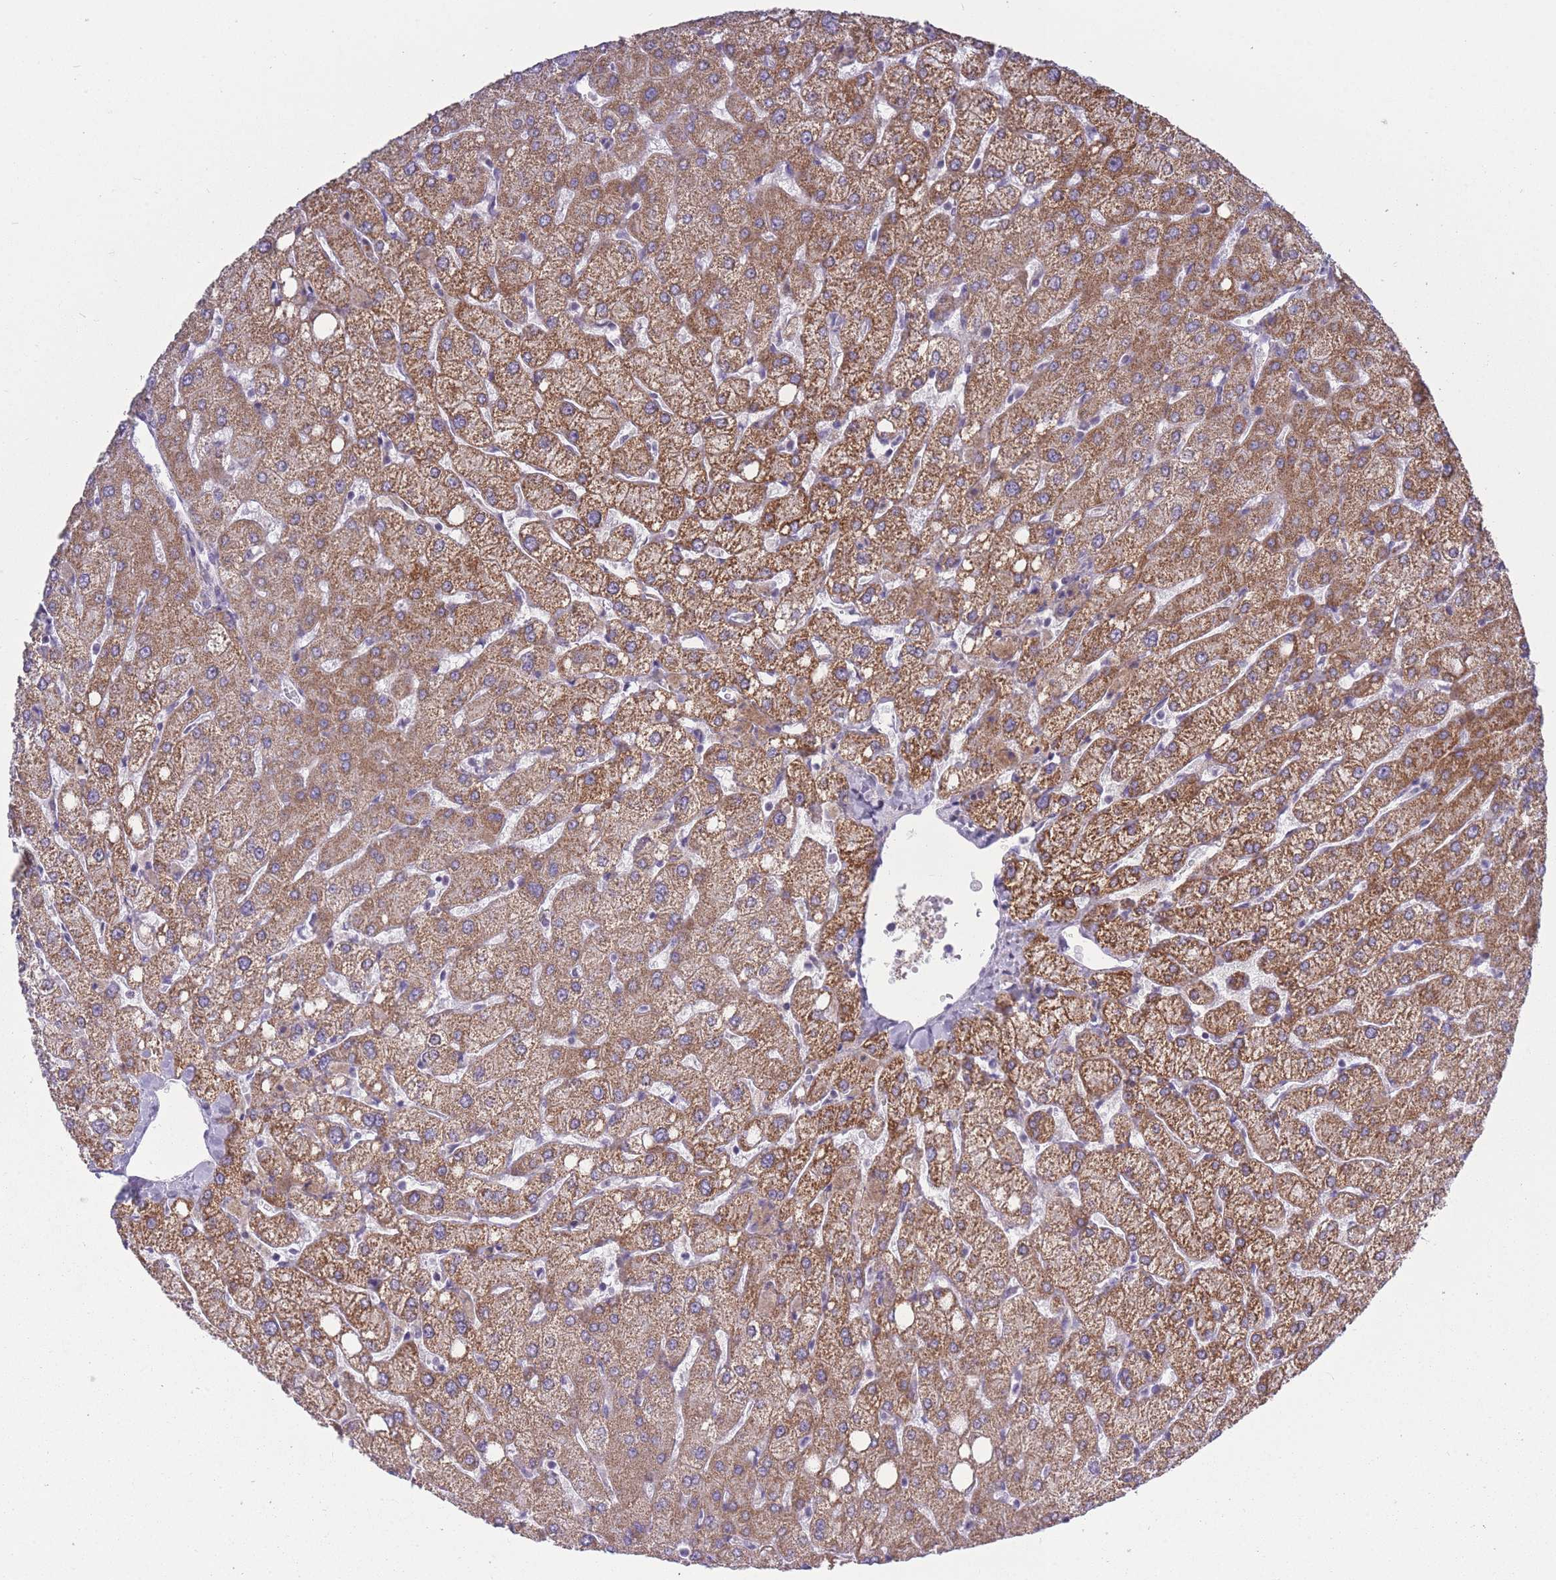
{"staining": {"intensity": "negative", "quantity": "none", "location": "none"}, "tissue": "liver", "cell_type": "Cholangiocytes", "image_type": "normal", "snomed": [{"axis": "morphology", "description": "Normal tissue, NOS"}, {"axis": "topography", "description": "Liver"}], "caption": "High power microscopy image of an immunohistochemistry image of unremarkable liver, revealing no significant expression in cholangiocytes. (DAB (3,3'-diaminobenzidine) immunohistochemistry (IHC) visualized using brightfield microscopy, high magnification).", "gene": "ZBTB24", "patient": {"sex": "female", "age": 54}}